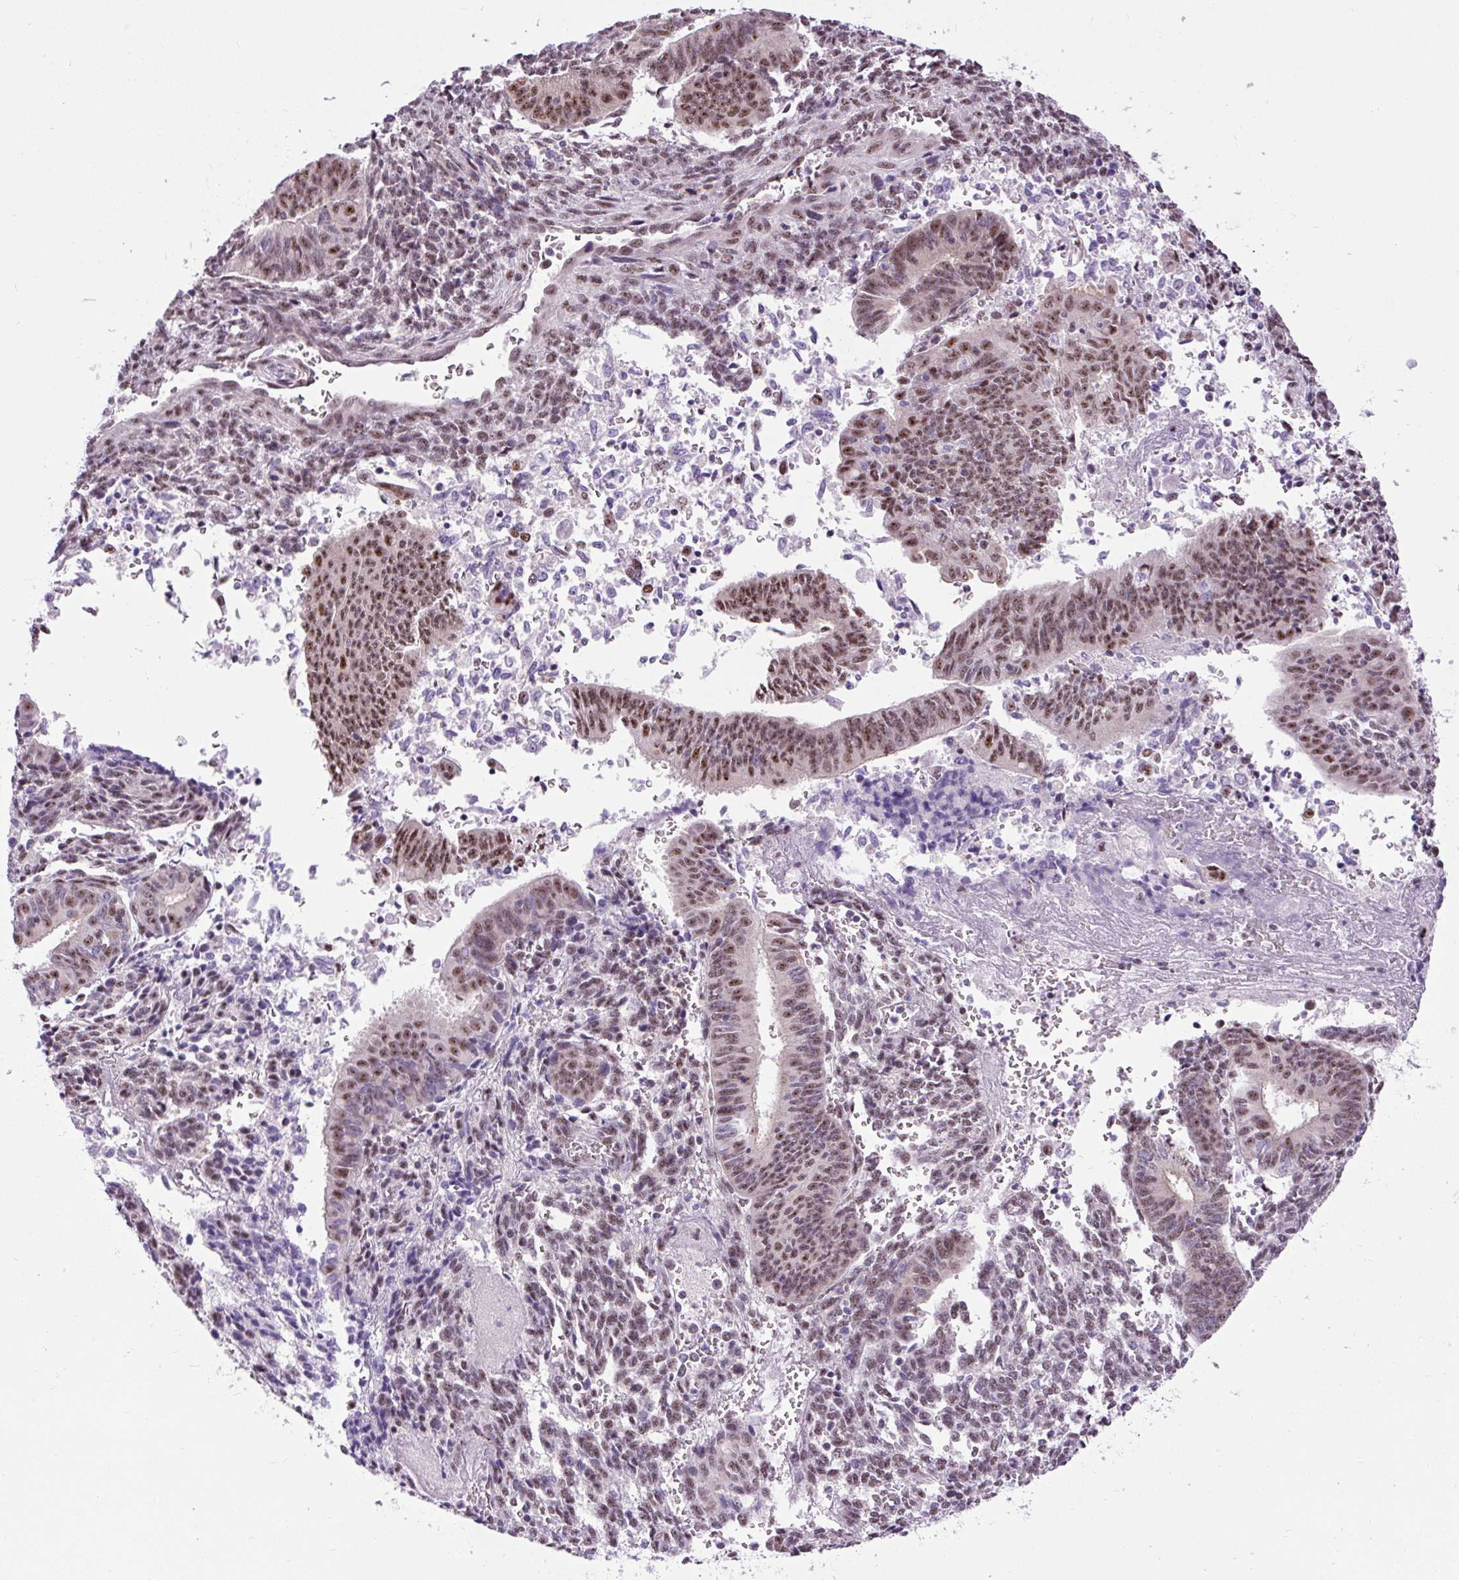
{"staining": {"intensity": "moderate", "quantity": "25%-75%", "location": "nuclear"}, "tissue": "endometrial cancer", "cell_type": "Tumor cells", "image_type": "cancer", "snomed": [{"axis": "morphology", "description": "Adenocarcinoma, NOS"}, {"axis": "topography", "description": "Endometrium"}], "caption": "Immunohistochemistry of endometrial adenocarcinoma demonstrates medium levels of moderate nuclear positivity in approximately 25%-75% of tumor cells.", "gene": "SMC5", "patient": {"sex": "female", "age": 50}}